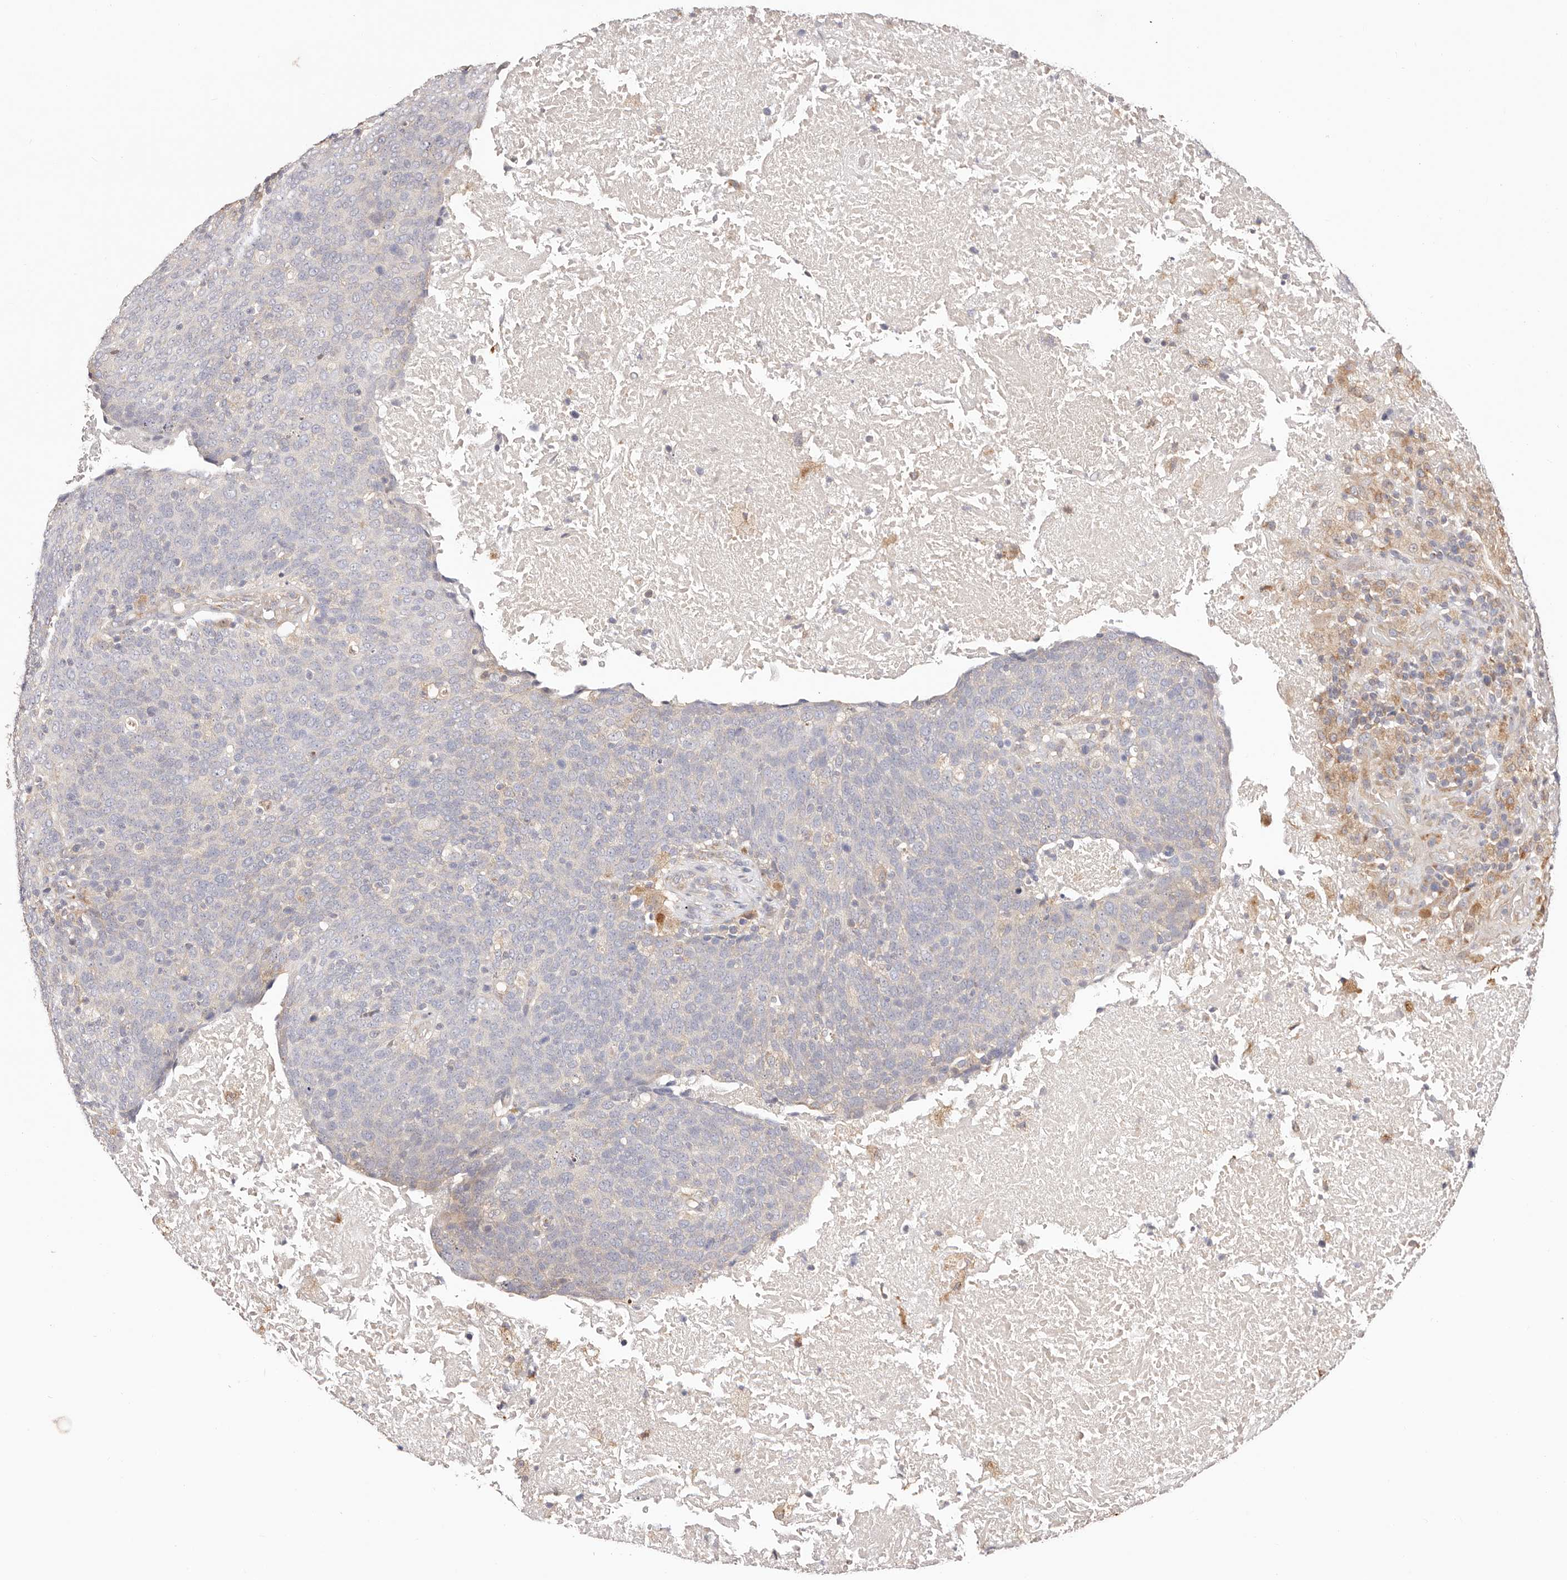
{"staining": {"intensity": "negative", "quantity": "none", "location": "none"}, "tissue": "head and neck cancer", "cell_type": "Tumor cells", "image_type": "cancer", "snomed": [{"axis": "morphology", "description": "Squamous cell carcinoma, NOS"}, {"axis": "morphology", "description": "Squamous cell carcinoma, metastatic, NOS"}, {"axis": "topography", "description": "Lymph node"}, {"axis": "topography", "description": "Head-Neck"}], "caption": "High magnification brightfield microscopy of head and neck cancer stained with DAB (brown) and counterstained with hematoxylin (blue): tumor cells show no significant expression.", "gene": "MAPK1", "patient": {"sex": "male", "age": 62}}